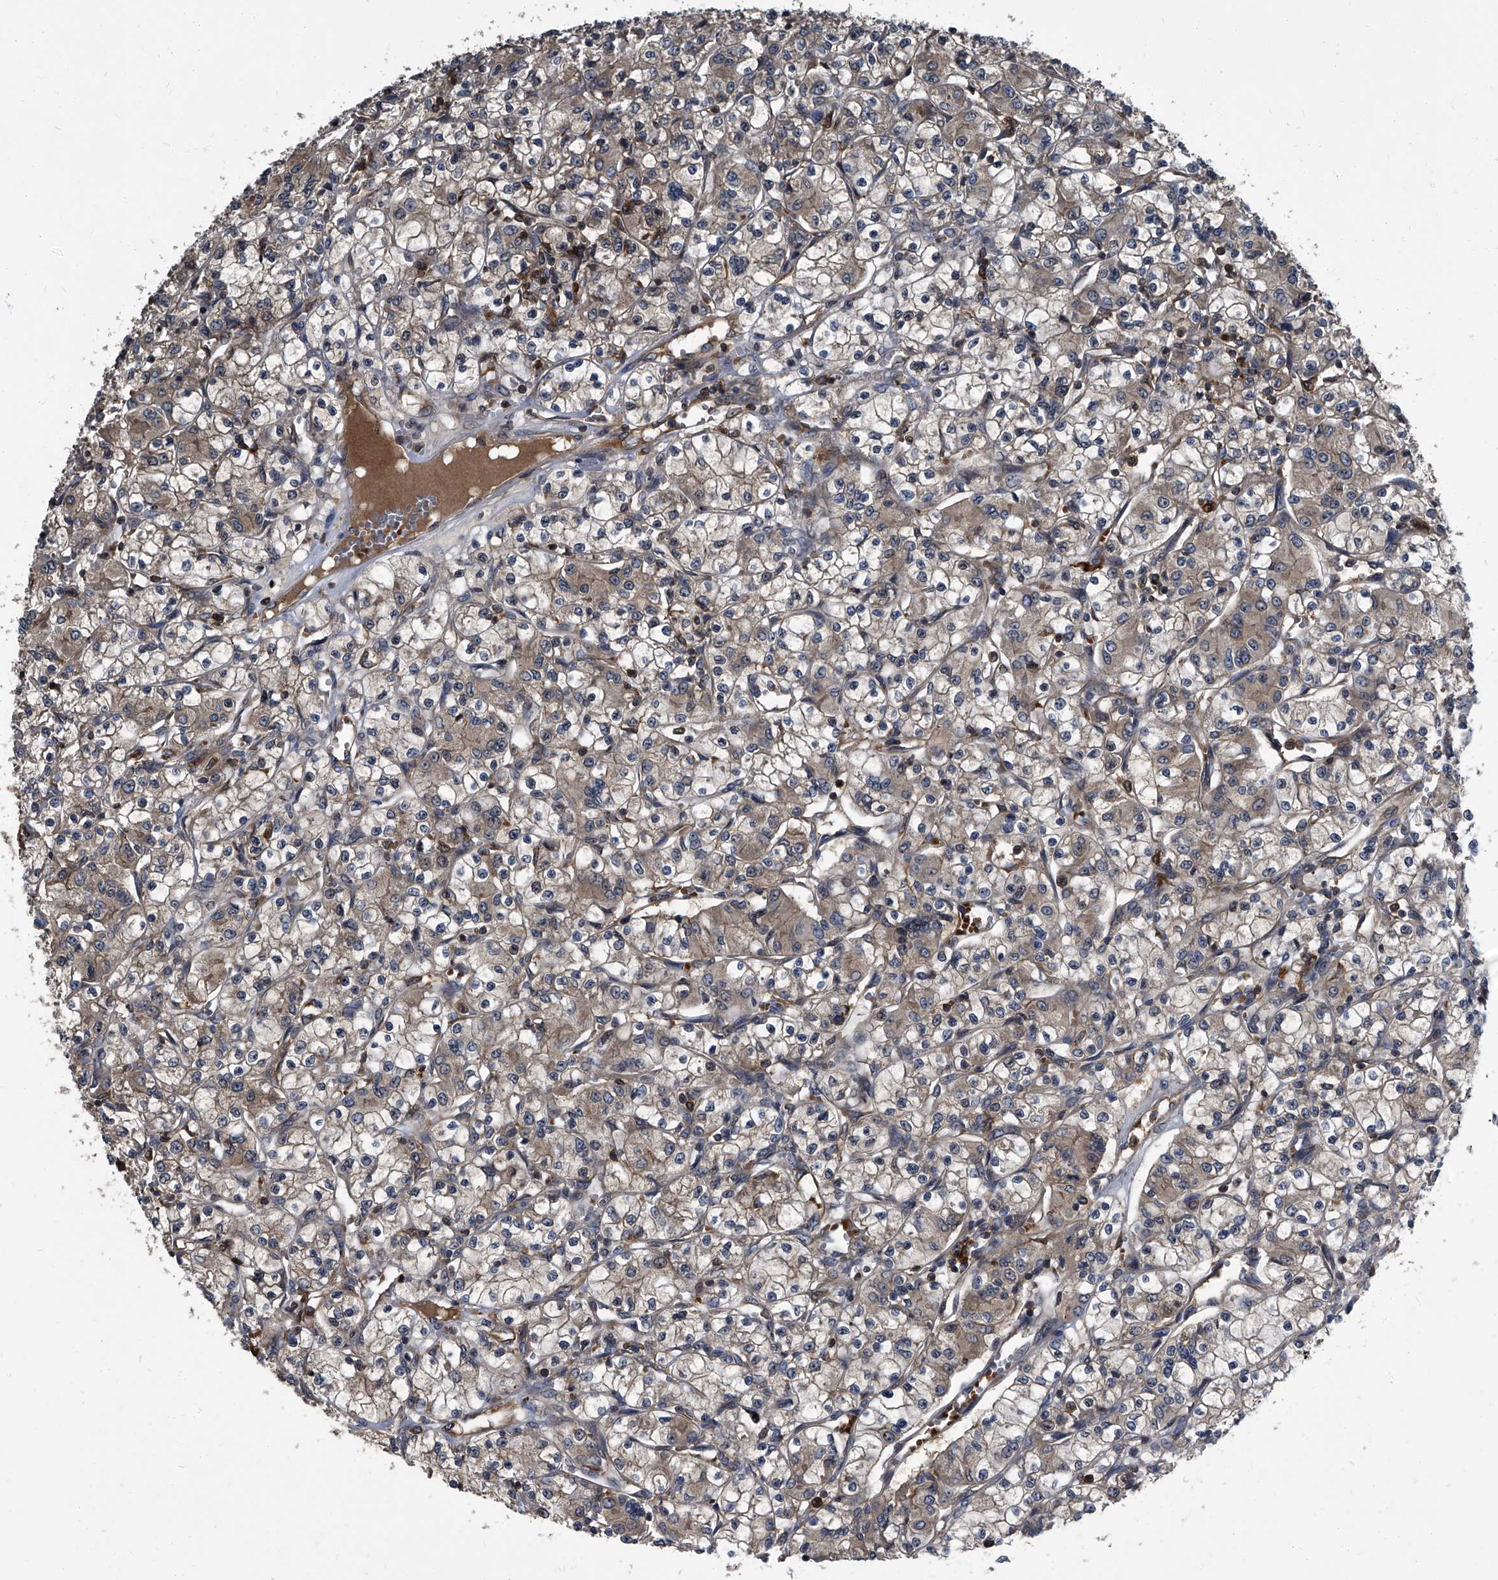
{"staining": {"intensity": "weak", "quantity": "25%-75%", "location": "cytoplasmic/membranous"}, "tissue": "renal cancer", "cell_type": "Tumor cells", "image_type": "cancer", "snomed": [{"axis": "morphology", "description": "Adenocarcinoma, NOS"}, {"axis": "topography", "description": "Kidney"}], "caption": "Immunohistochemistry micrograph of renal cancer (adenocarcinoma) stained for a protein (brown), which demonstrates low levels of weak cytoplasmic/membranous expression in approximately 25%-75% of tumor cells.", "gene": "CDV3", "patient": {"sex": "female", "age": 59}}